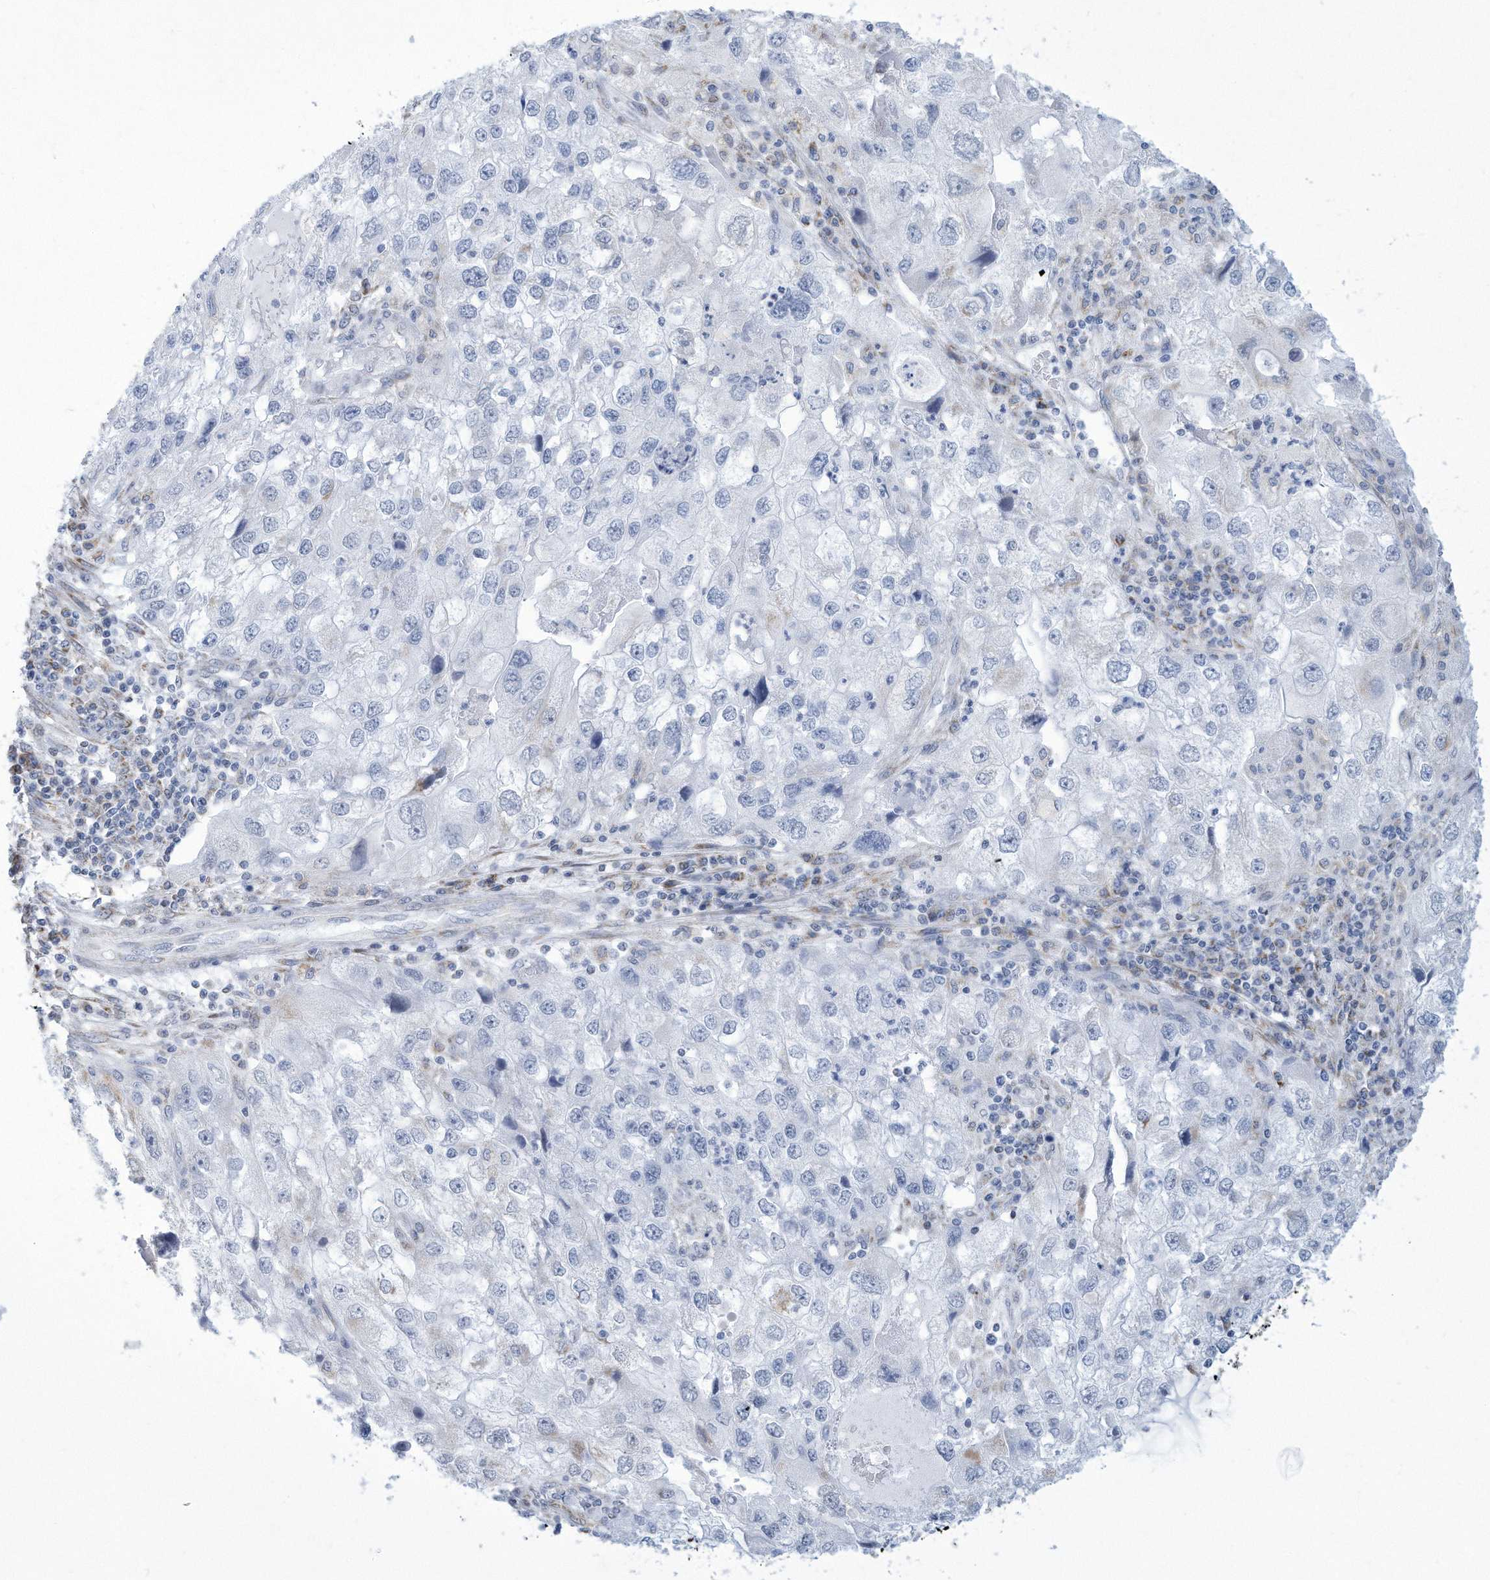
{"staining": {"intensity": "negative", "quantity": "none", "location": "none"}, "tissue": "endometrial cancer", "cell_type": "Tumor cells", "image_type": "cancer", "snomed": [{"axis": "morphology", "description": "Adenocarcinoma, NOS"}, {"axis": "topography", "description": "Endometrium"}], "caption": "An image of human endometrial cancer (adenocarcinoma) is negative for staining in tumor cells. (DAB IHC with hematoxylin counter stain).", "gene": "ALDH6A1", "patient": {"sex": "female", "age": 49}}